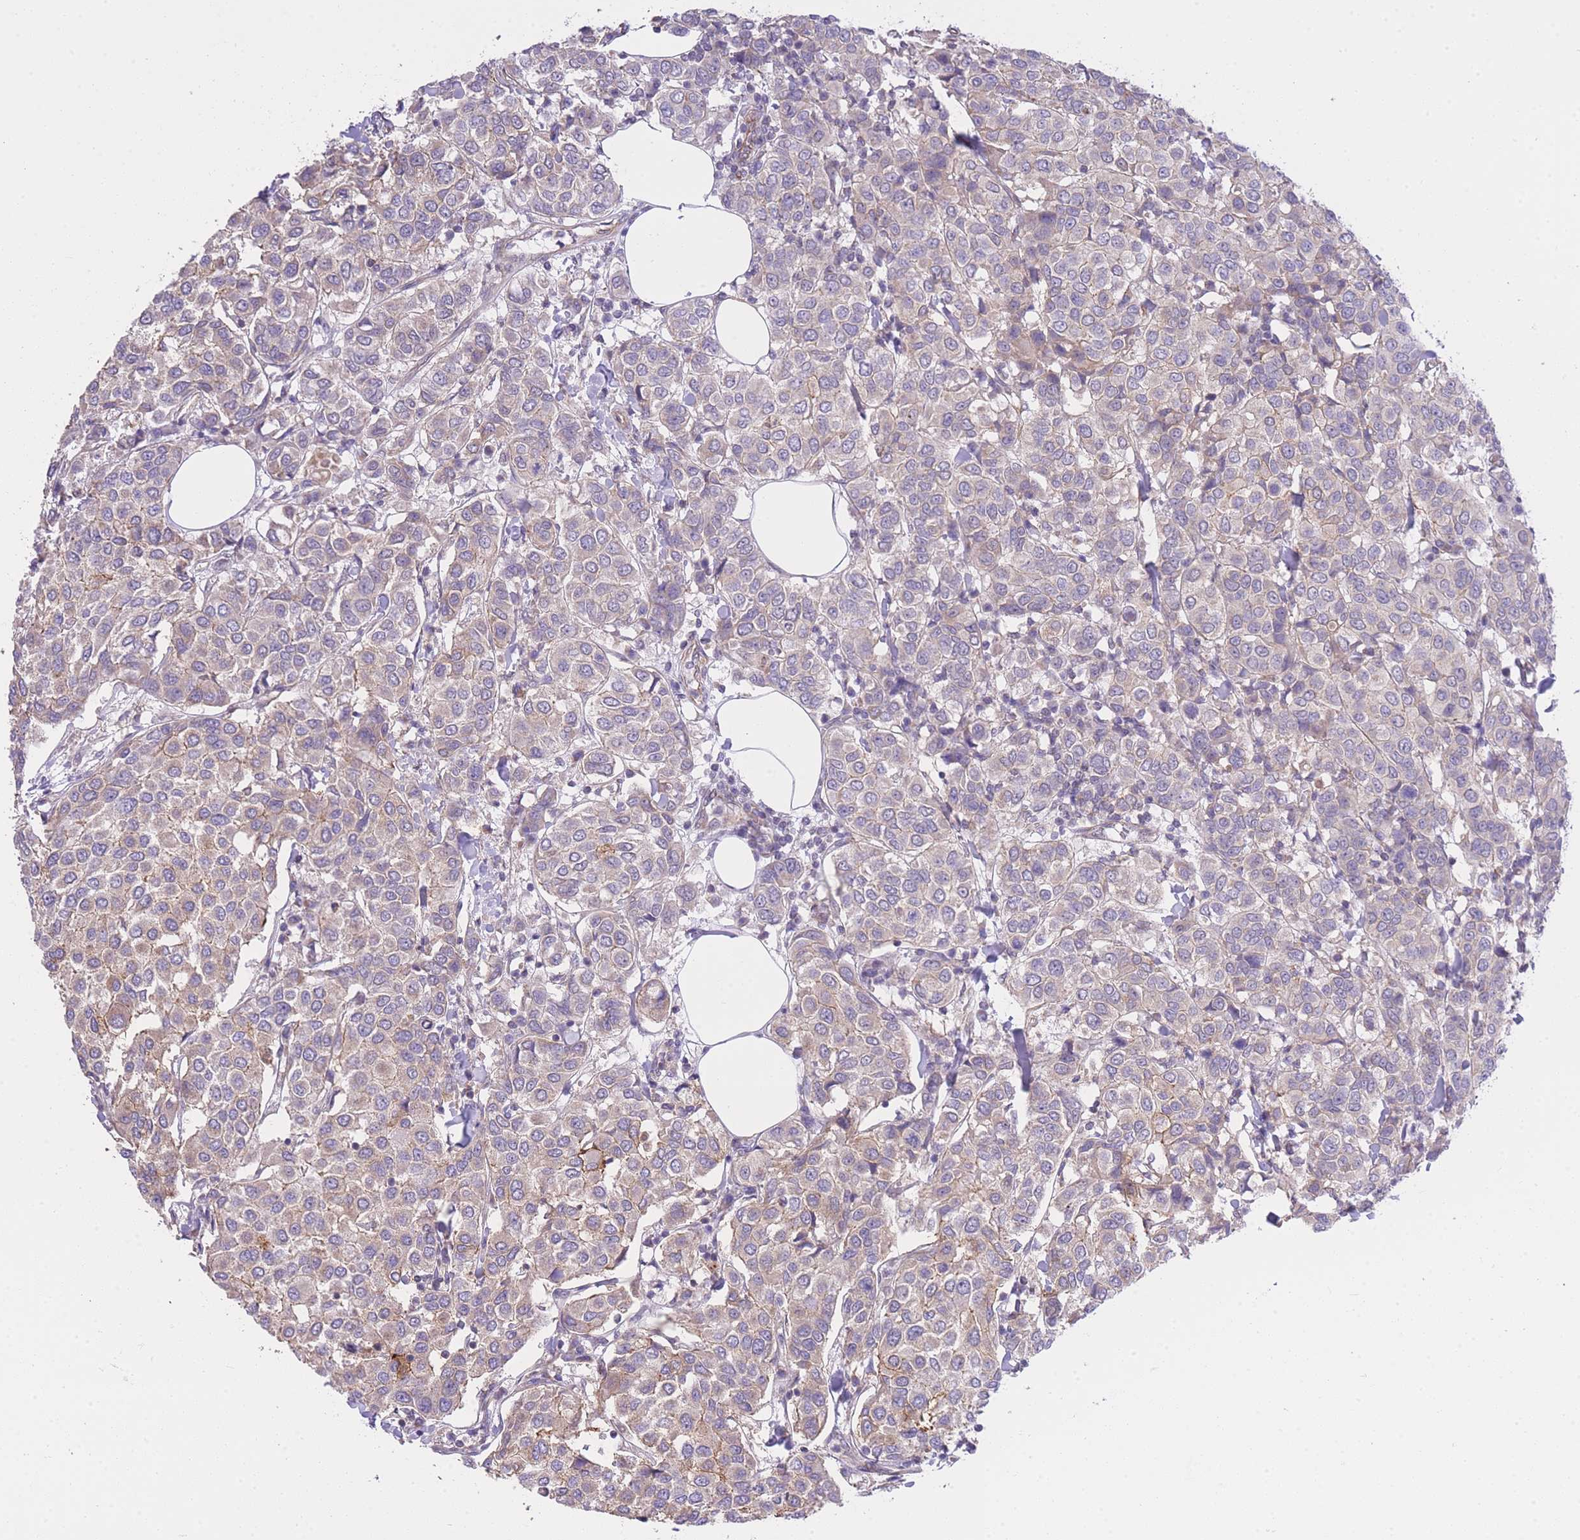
{"staining": {"intensity": "weak", "quantity": "<25%", "location": "cytoplasmic/membranous"}, "tissue": "breast cancer", "cell_type": "Tumor cells", "image_type": "cancer", "snomed": [{"axis": "morphology", "description": "Duct carcinoma"}, {"axis": "topography", "description": "Breast"}], "caption": "Breast cancer stained for a protein using immunohistochemistry displays no expression tumor cells.", "gene": "CTBP1", "patient": {"sex": "female", "age": 55}}